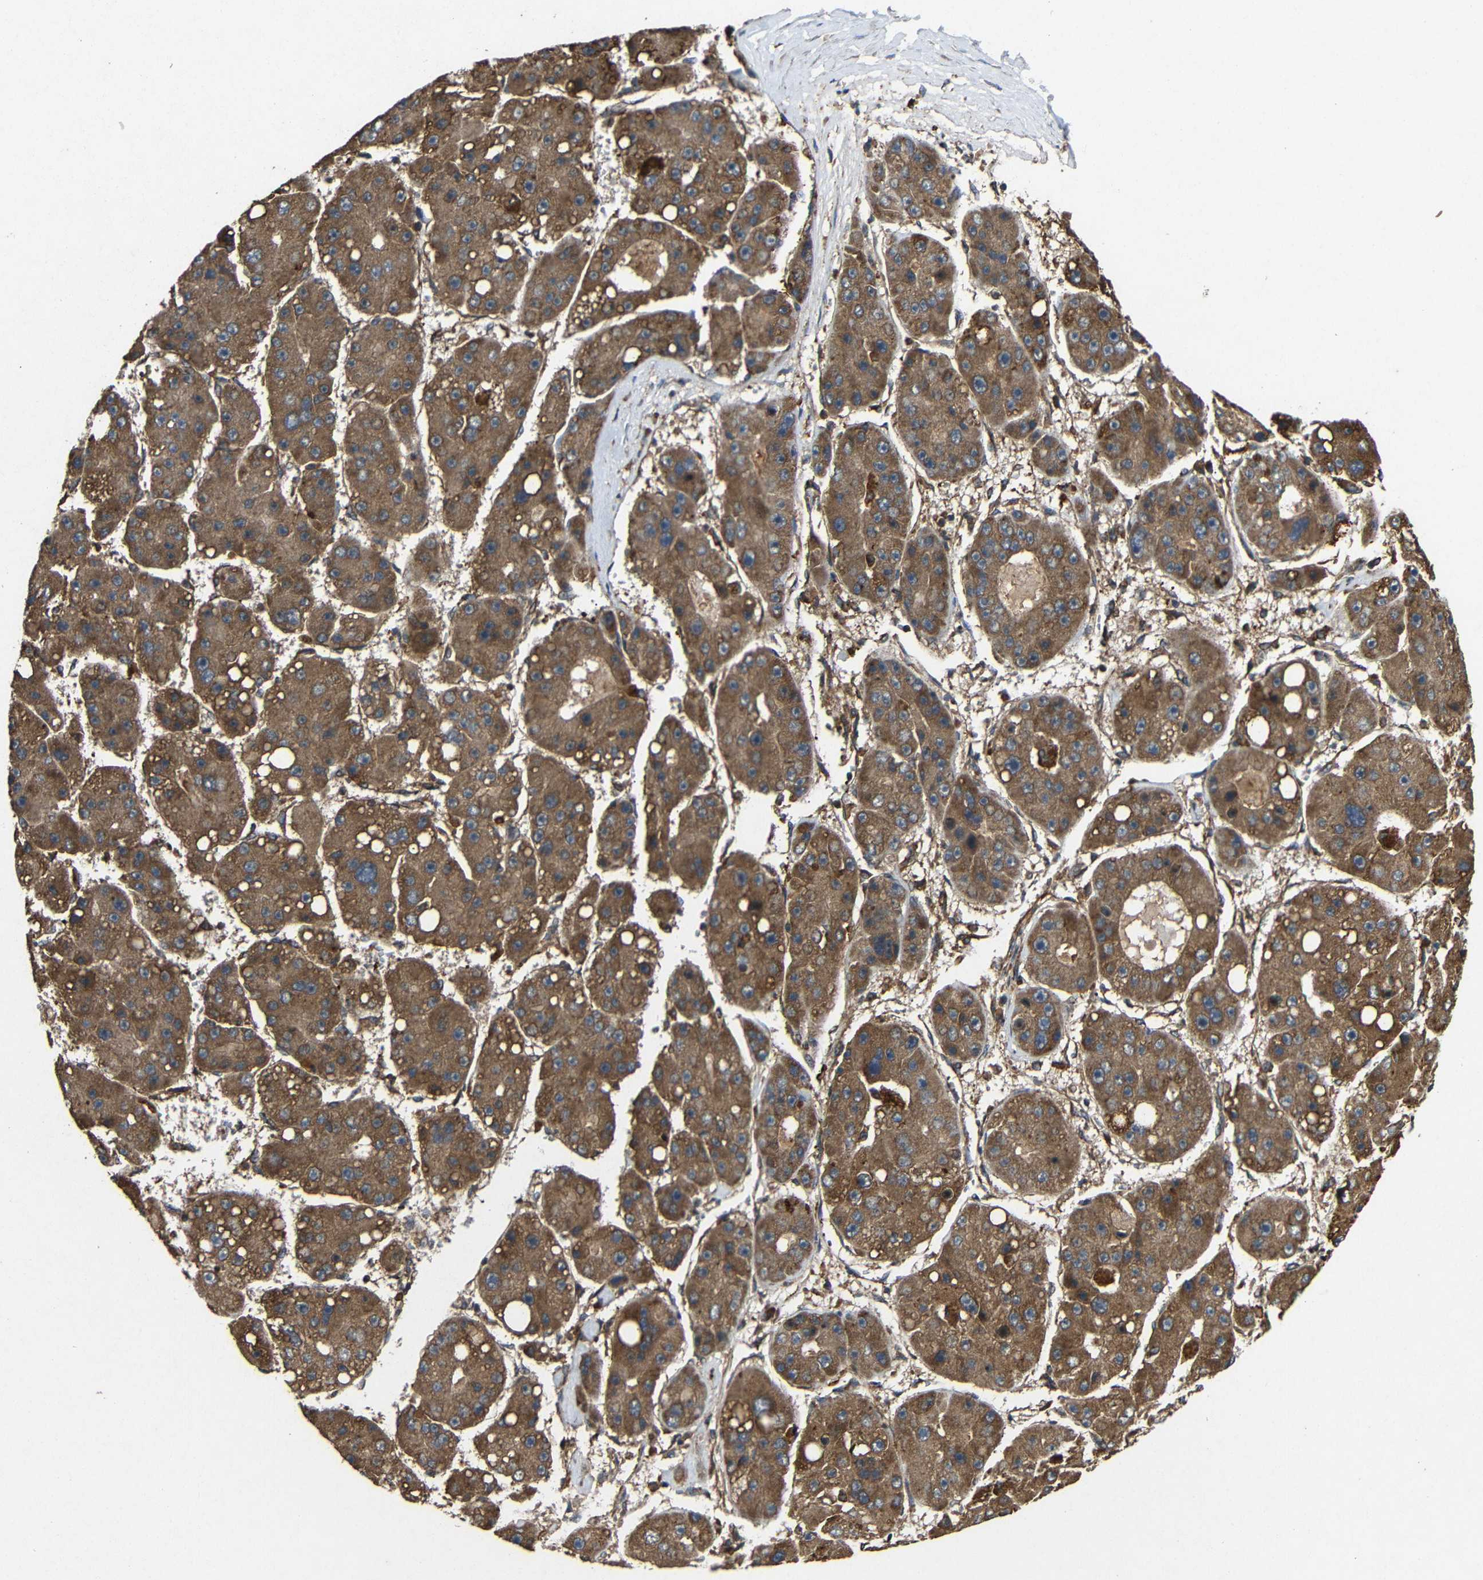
{"staining": {"intensity": "moderate", "quantity": ">75%", "location": "cytoplasmic/membranous"}, "tissue": "liver cancer", "cell_type": "Tumor cells", "image_type": "cancer", "snomed": [{"axis": "morphology", "description": "Carcinoma, Hepatocellular, NOS"}, {"axis": "topography", "description": "Liver"}], "caption": "Immunohistochemistry (IHC) (DAB (3,3'-diaminobenzidine)) staining of human hepatocellular carcinoma (liver) exhibits moderate cytoplasmic/membranous protein expression in about >75% of tumor cells. (brown staining indicates protein expression, while blue staining denotes nuclei).", "gene": "EIF2S1", "patient": {"sex": "female", "age": 61}}